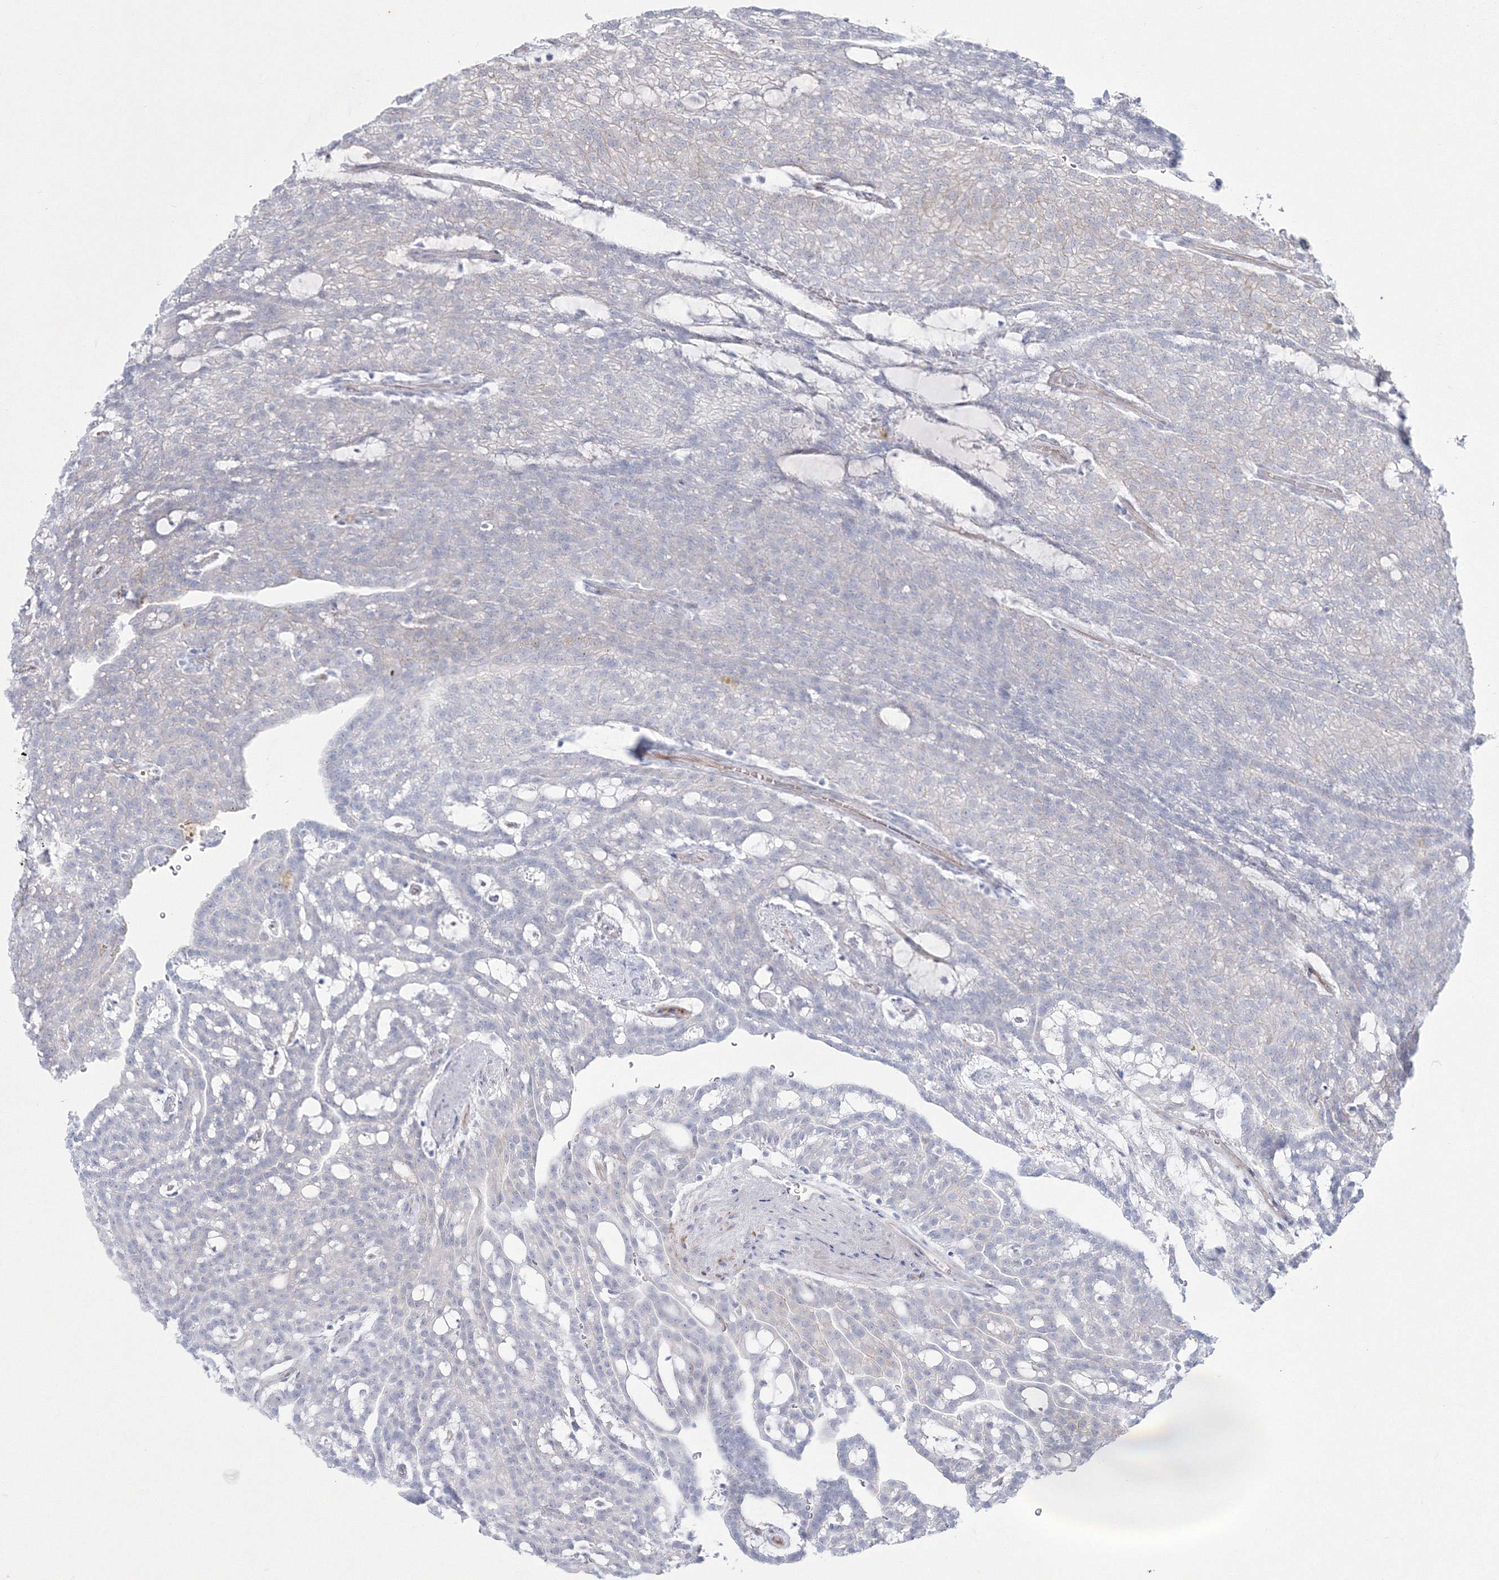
{"staining": {"intensity": "negative", "quantity": "none", "location": "none"}, "tissue": "renal cancer", "cell_type": "Tumor cells", "image_type": "cancer", "snomed": [{"axis": "morphology", "description": "Adenocarcinoma, NOS"}, {"axis": "topography", "description": "Kidney"}], "caption": "IHC of human adenocarcinoma (renal) displays no expression in tumor cells.", "gene": "HYAL2", "patient": {"sex": "male", "age": 63}}